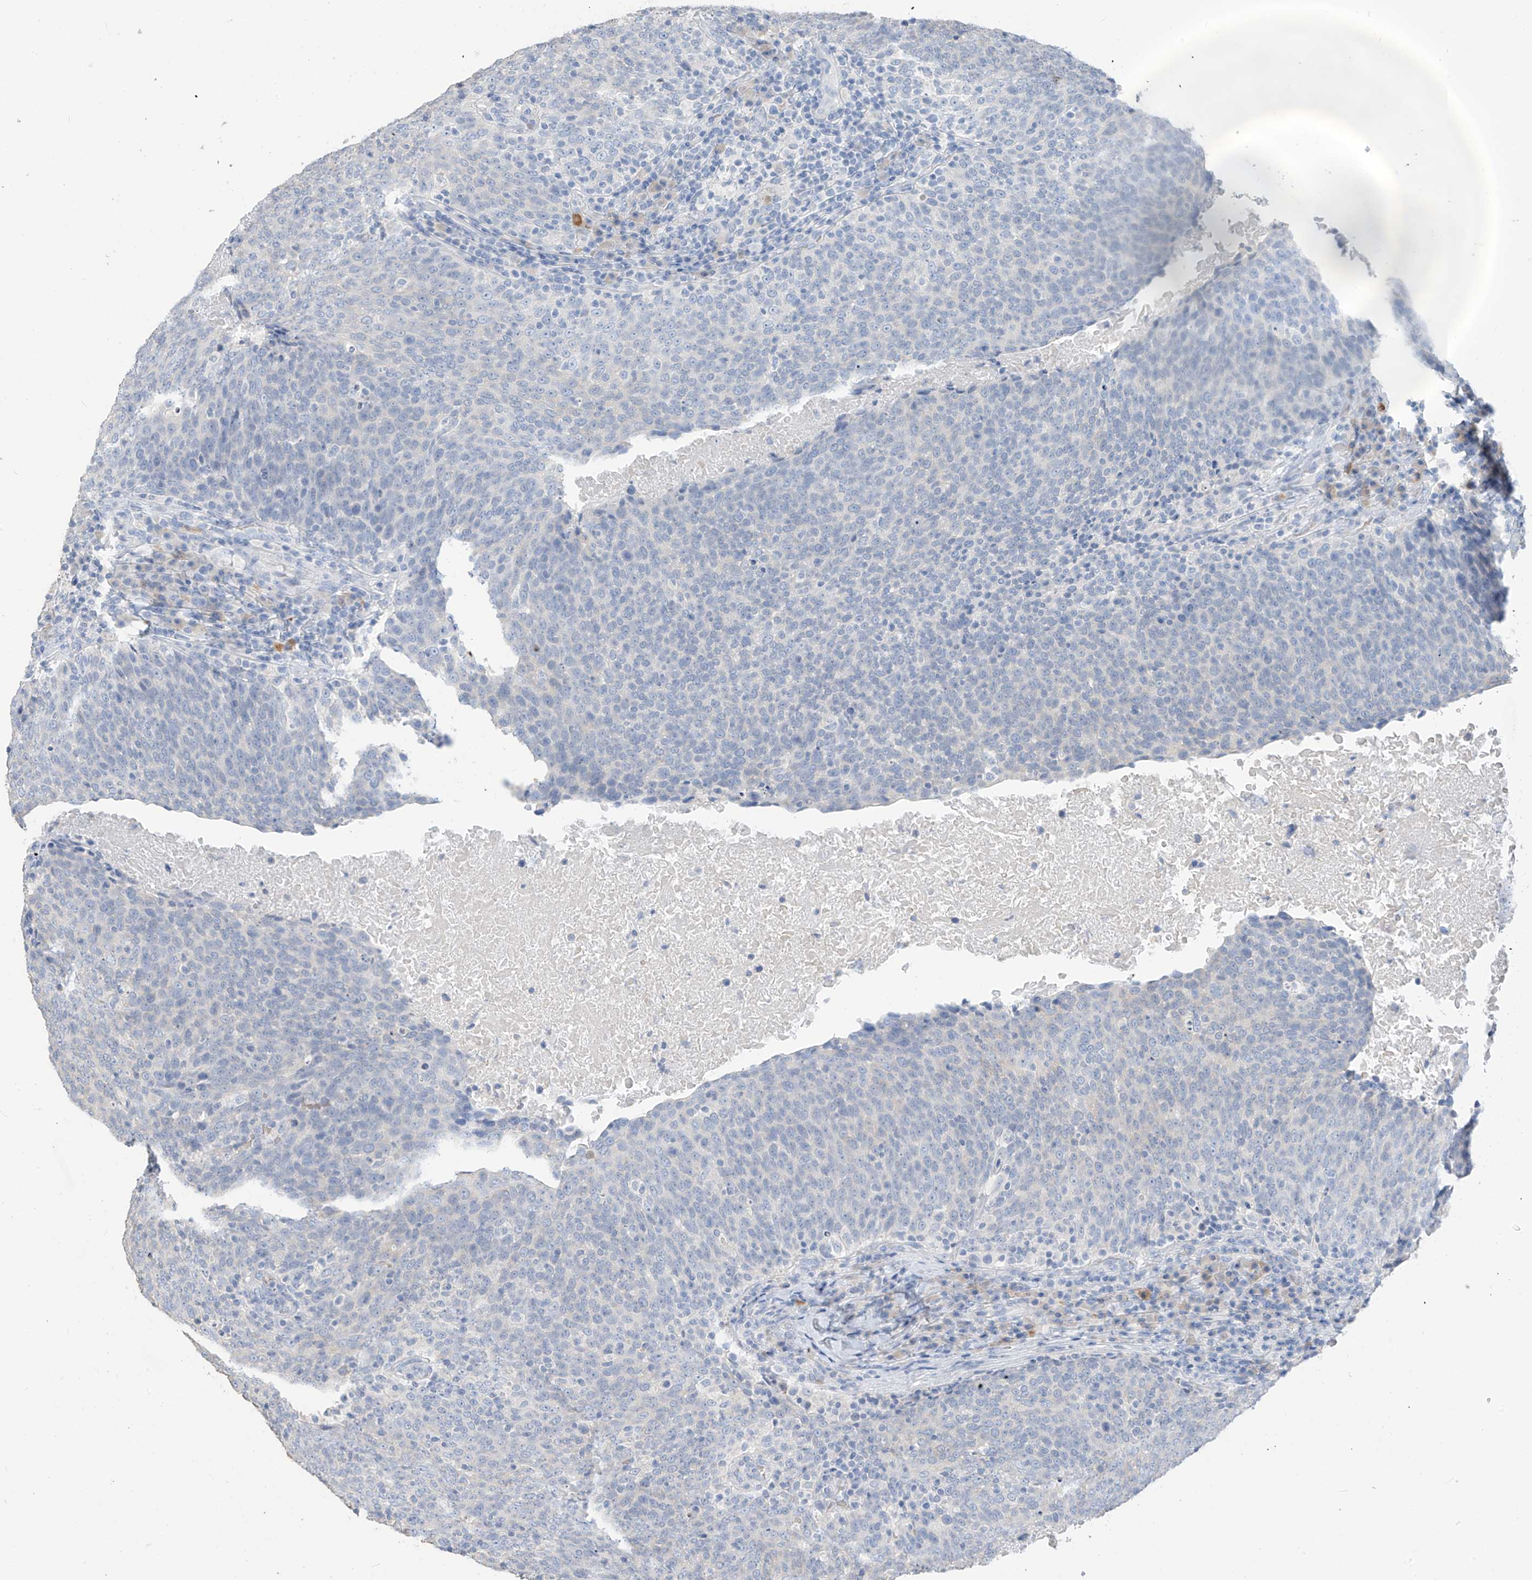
{"staining": {"intensity": "negative", "quantity": "none", "location": "none"}, "tissue": "head and neck cancer", "cell_type": "Tumor cells", "image_type": "cancer", "snomed": [{"axis": "morphology", "description": "Squamous cell carcinoma, NOS"}, {"axis": "morphology", "description": "Squamous cell carcinoma, metastatic, NOS"}, {"axis": "topography", "description": "Lymph node"}, {"axis": "topography", "description": "Head-Neck"}], "caption": "Immunohistochemical staining of head and neck cancer demonstrates no significant staining in tumor cells.", "gene": "PAFAH1B3", "patient": {"sex": "male", "age": 62}}